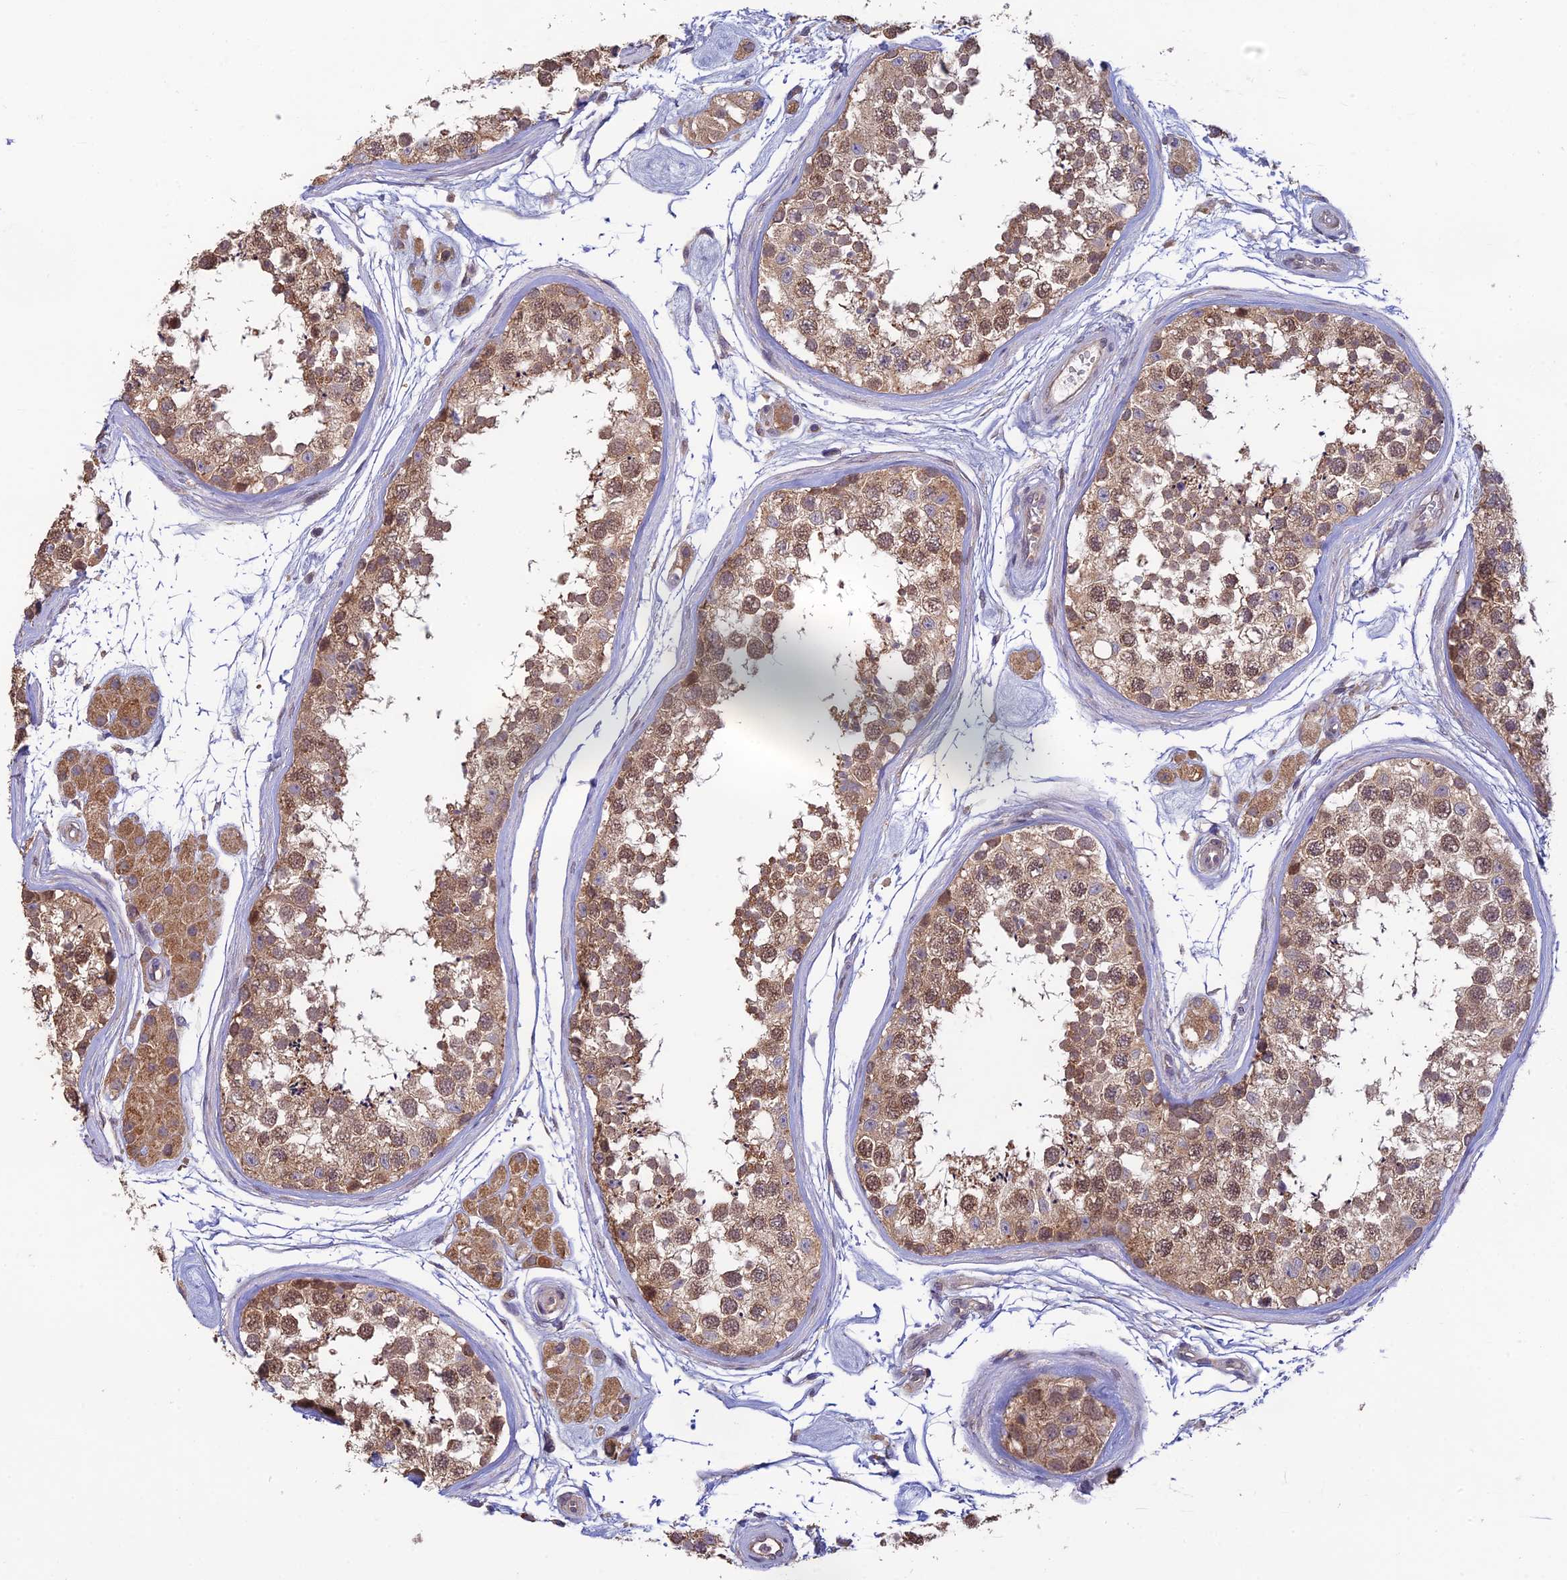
{"staining": {"intensity": "moderate", "quantity": ">75%", "location": "cytoplasmic/membranous,nuclear"}, "tissue": "testis", "cell_type": "Cells in seminiferous ducts", "image_type": "normal", "snomed": [{"axis": "morphology", "description": "Normal tissue, NOS"}, {"axis": "topography", "description": "Testis"}], "caption": "Immunohistochemical staining of benign human testis demonstrates medium levels of moderate cytoplasmic/membranous,nuclear expression in about >75% of cells in seminiferous ducts.", "gene": "MRNIP", "patient": {"sex": "male", "age": 56}}